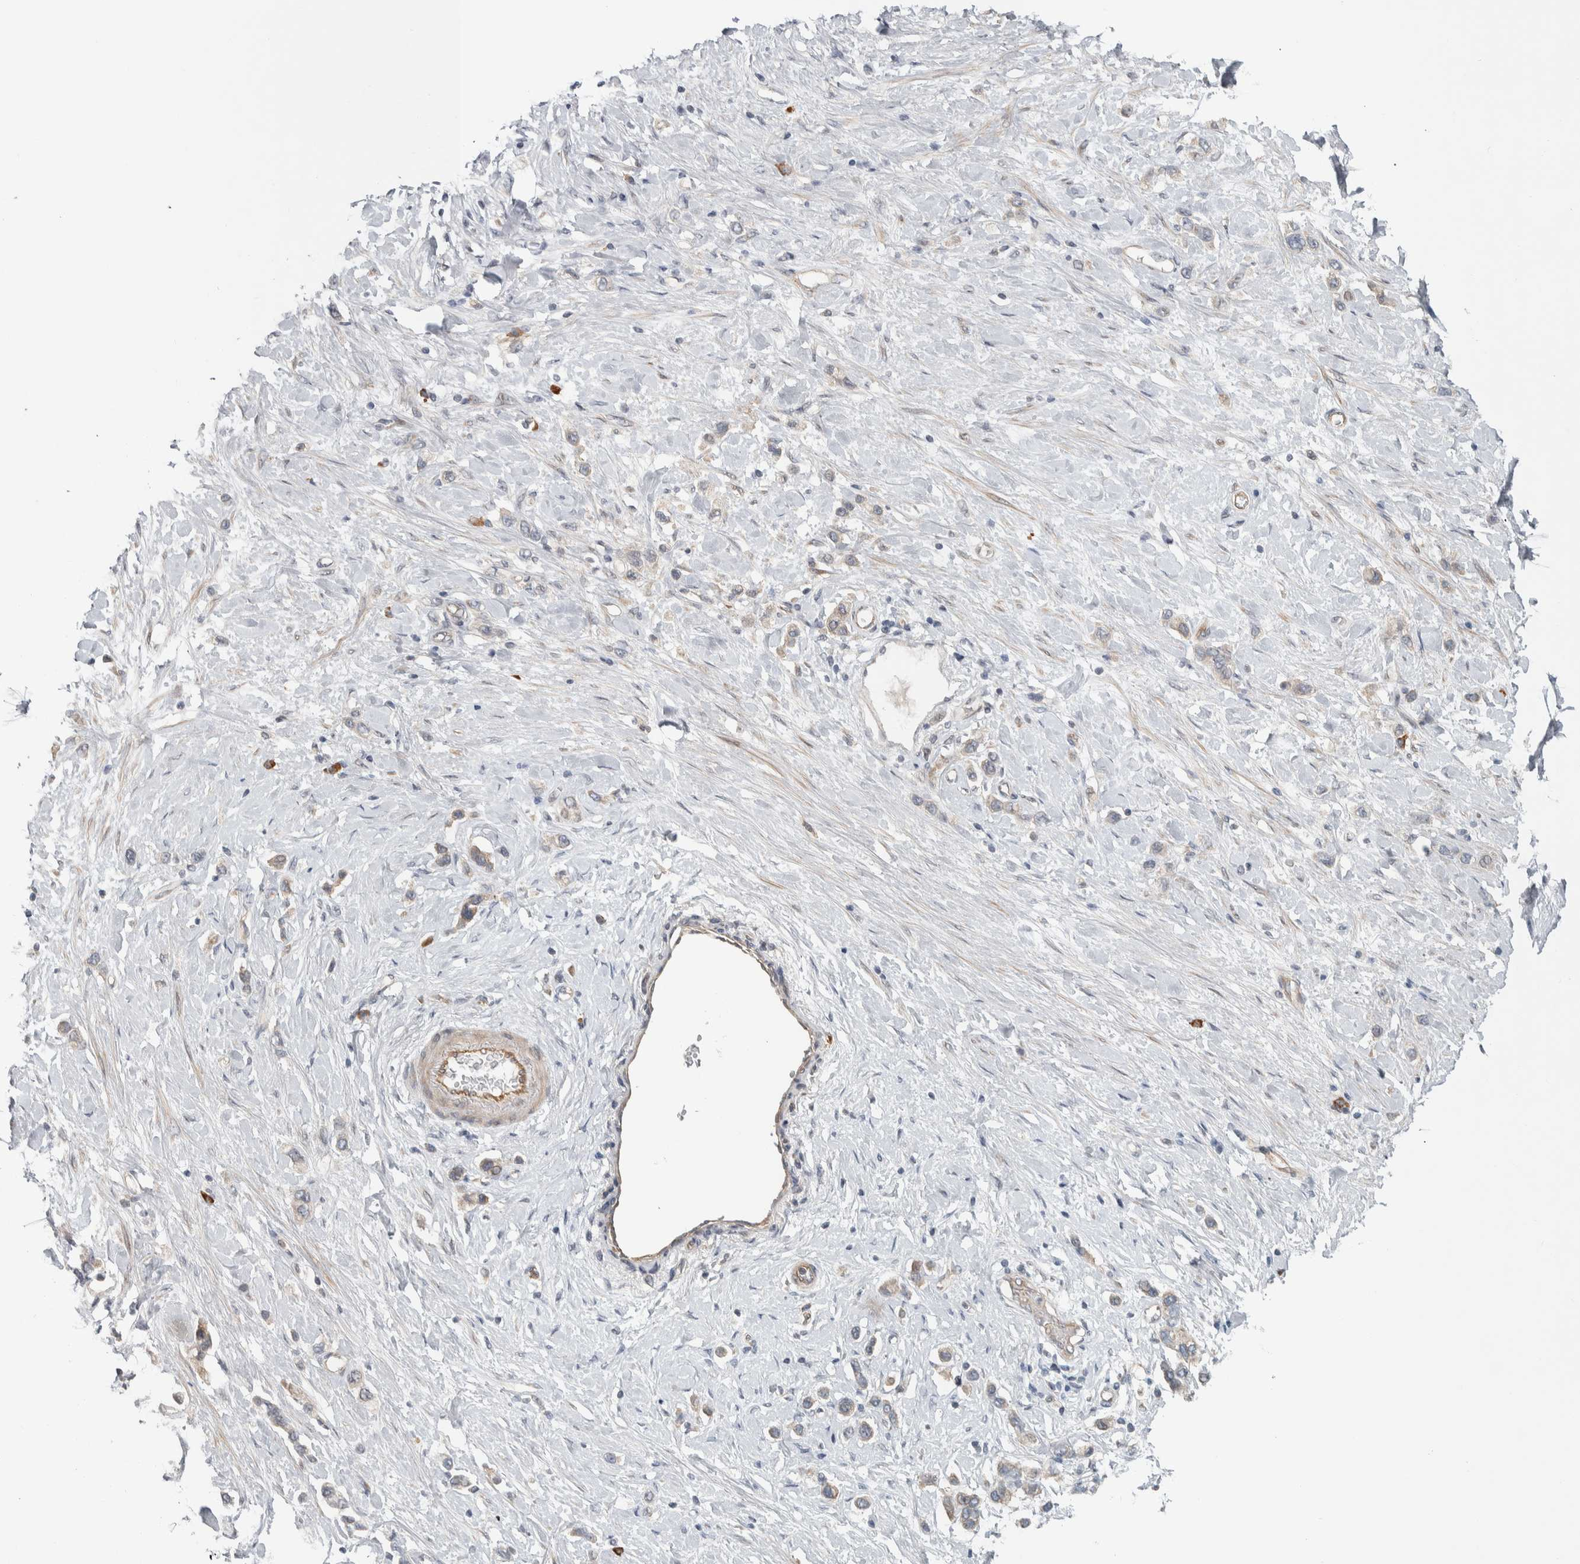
{"staining": {"intensity": "negative", "quantity": "none", "location": "none"}, "tissue": "stomach cancer", "cell_type": "Tumor cells", "image_type": "cancer", "snomed": [{"axis": "morphology", "description": "Adenocarcinoma, NOS"}, {"axis": "topography", "description": "Stomach"}], "caption": "DAB (3,3'-diaminobenzidine) immunohistochemical staining of human stomach adenocarcinoma exhibits no significant staining in tumor cells. (Immunohistochemistry (ihc), brightfield microscopy, high magnification).", "gene": "TBC1D31", "patient": {"sex": "female", "age": 65}}